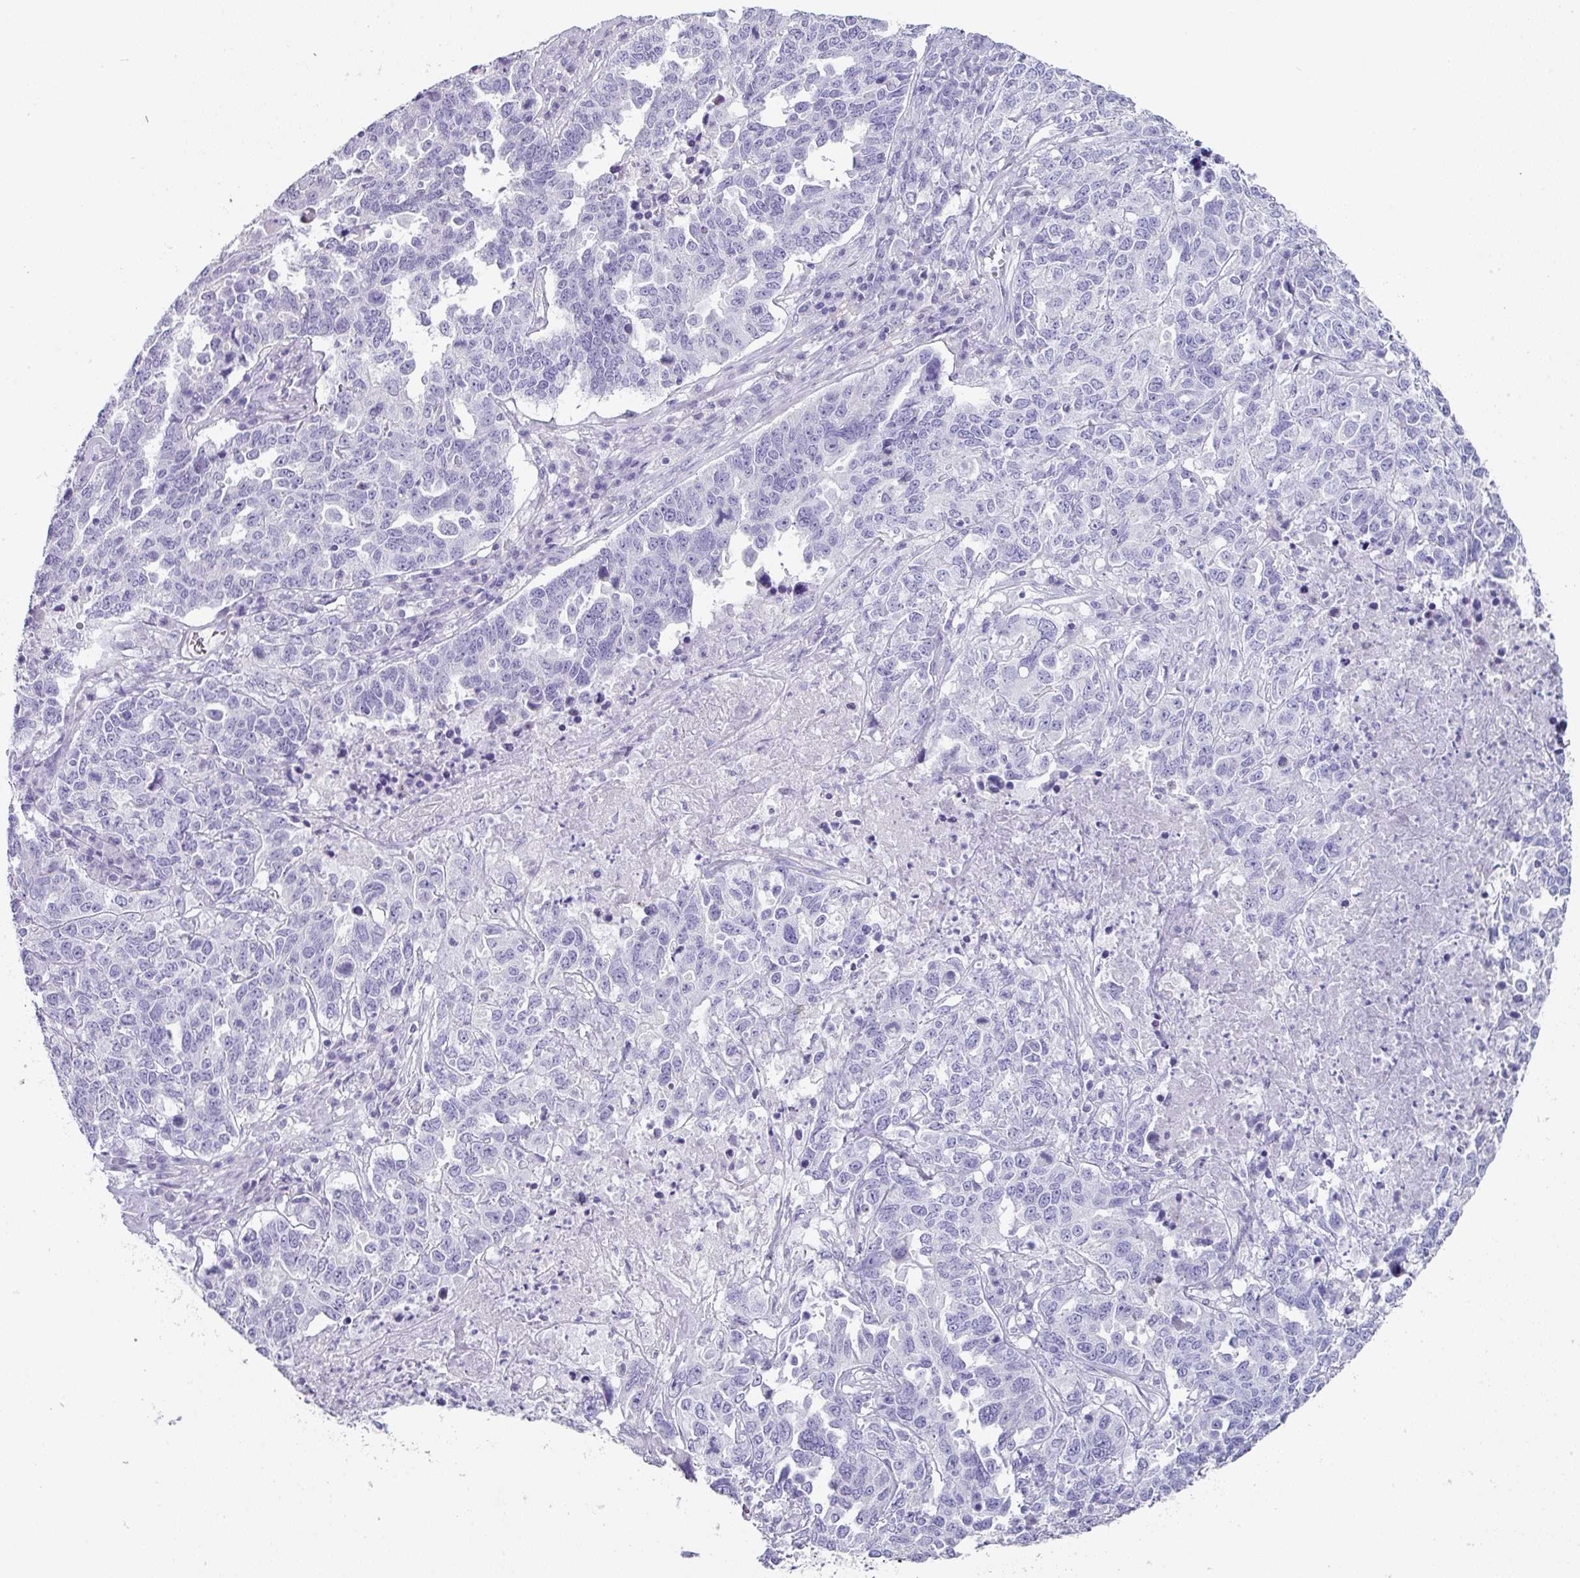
{"staining": {"intensity": "negative", "quantity": "none", "location": "none"}, "tissue": "ovarian cancer", "cell_type": "Tumor cells", "image_type": "cancer", "snomed": [{"axis": "morphology", "description": "Carcinoma, endometroid"}, {"axis": "topography", "description": "Ovary"}], "caption": "Micrograph shows no significant protein staining in tumor cells of ovarian cancer (endometroid carcinoma).", "gene": "PEX10", "patient": {"sex": "female", "age": 62}}